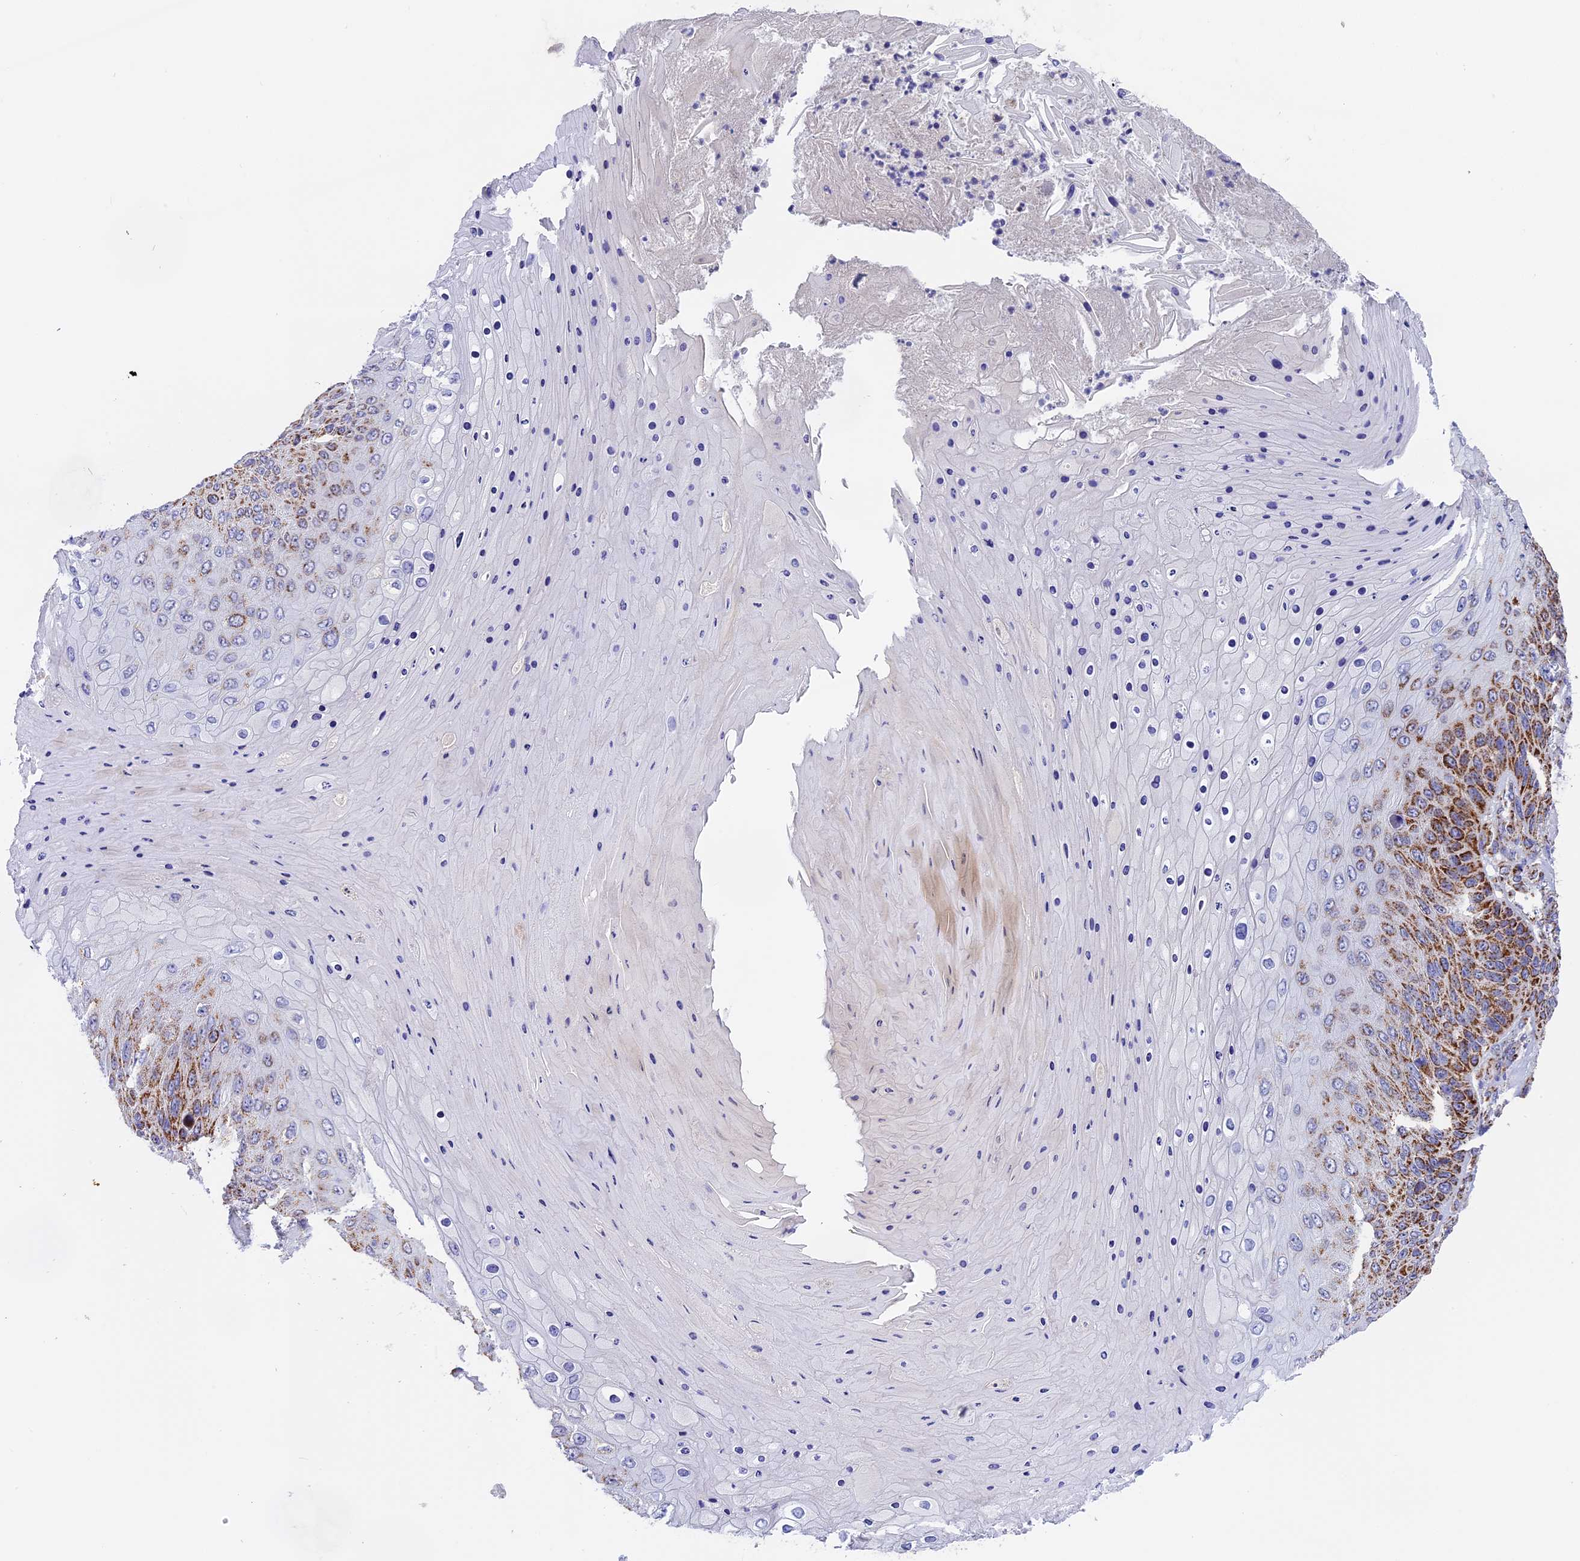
{"staining": {"intensity": "strong", "quantity": "<25%", "location": "cytoplasmic/membranous"}, "tissue": "skin cancer", "cell_type": "Tumor cells", "image_type": "cancer", "snomed": [{"axis": "morphology", "description": "Squamous cell carcinoma, NOS"}, {"axis": "topography", "description": "Skin"}], "caption": "Skin cancer stained for a protein (brown) demonstrates strong cytoplasmic/membranous positive positivity in approximately <25% of tumor cells.", "gene": "MRPS34", "patient": {"sex": "female", "age": 88}}